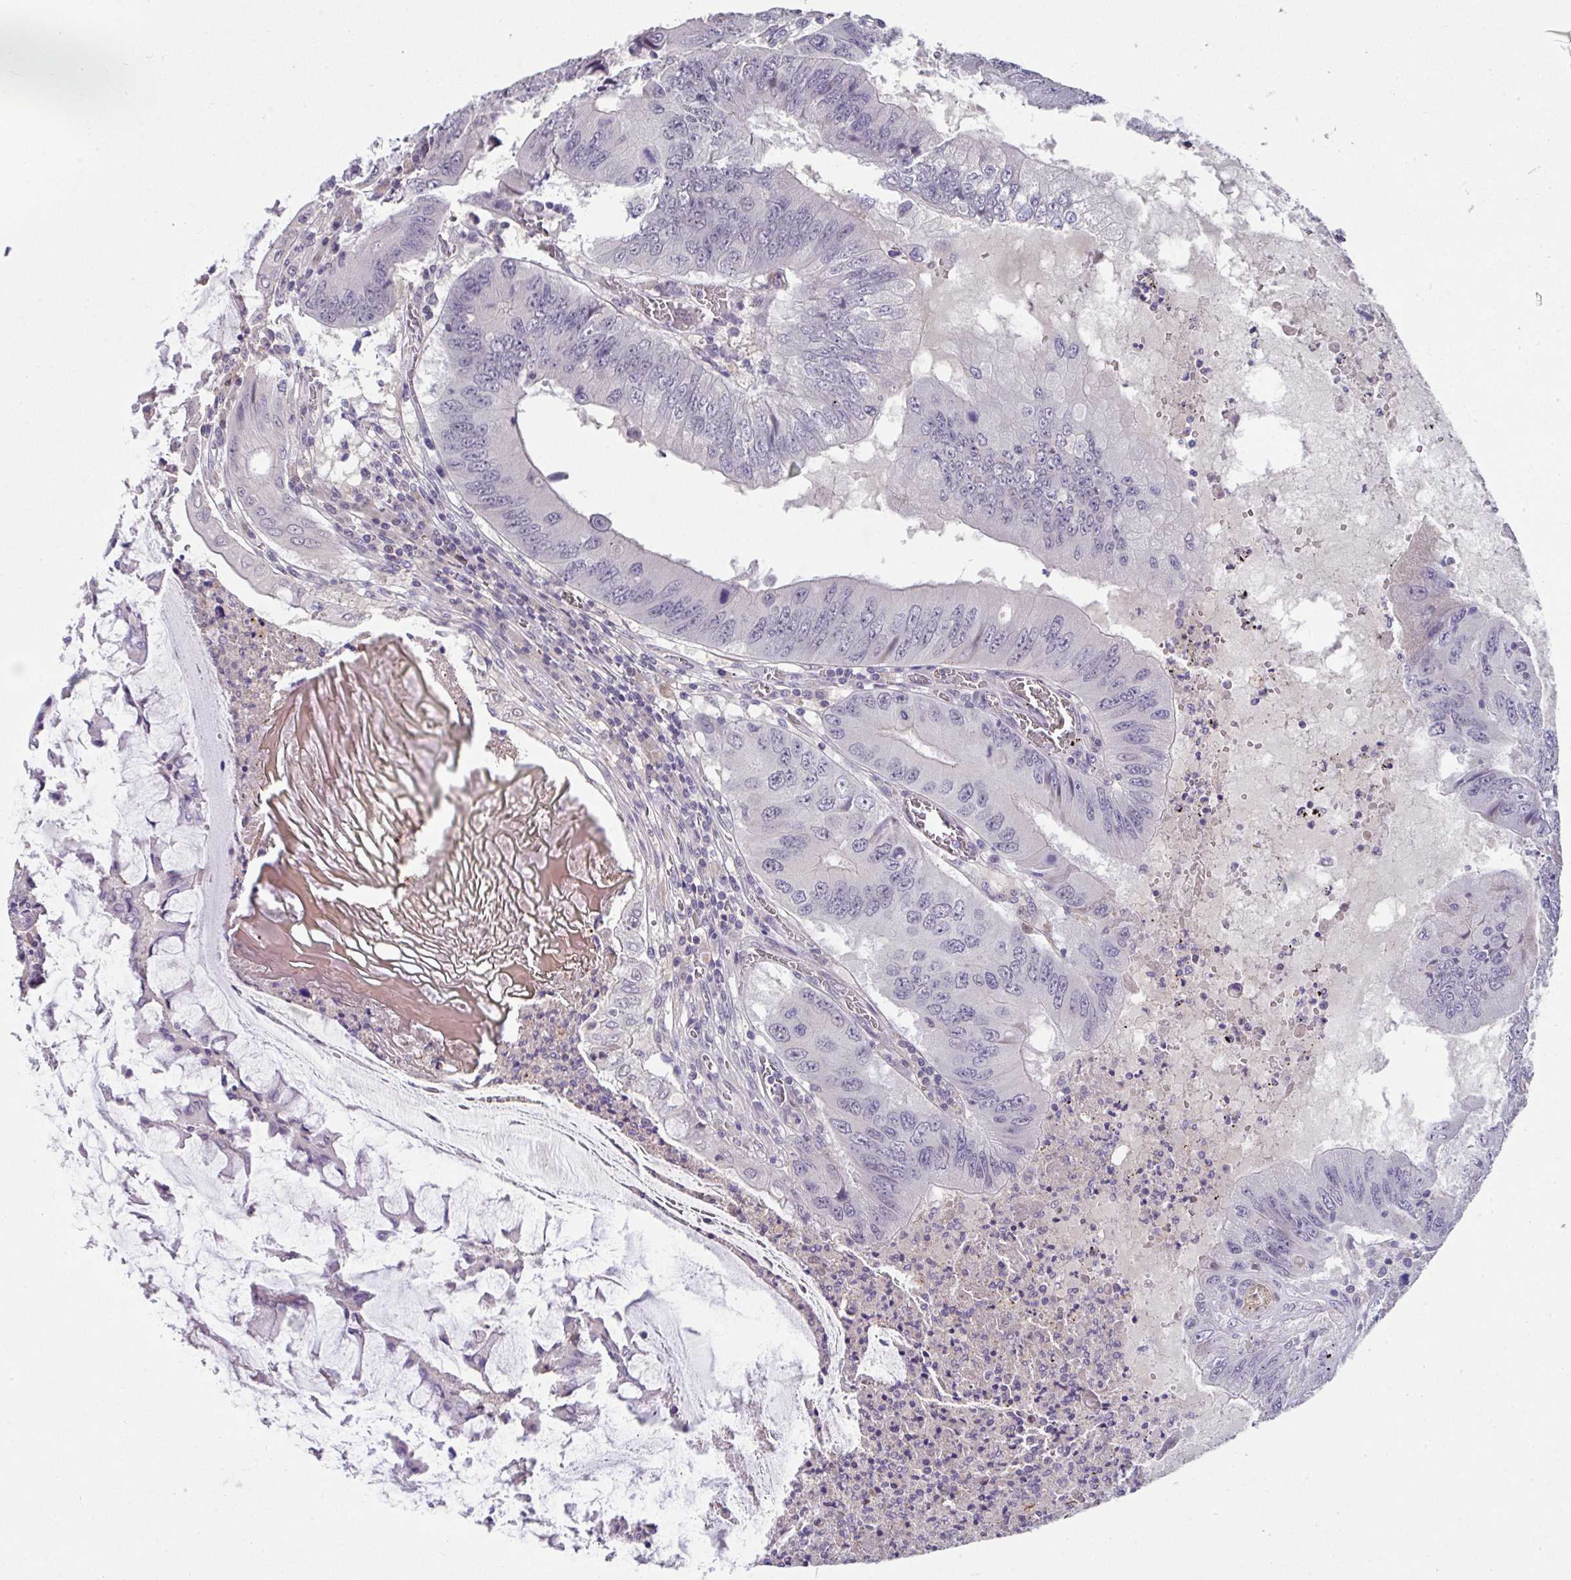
{"staining": {"intensity": "negative", "quantity": "none", "location": "none"}, "tissue": "colorectal cancer", "cell_type": "Tumor cells", "image_type": "cancer", "snomed": [{"axis": "morphology", "description": "Adenocarcinoma, NOS"}, {"axis": "topography", "description": "Colon"}], "caption": "This is a histopathology image of immunohistochemistry (IHC) staining of colorectal cancer (adenocarcinoma), which shows no positivity in tumor cells. (Stains: DAB (3,3'-diaminobenzidine) IHC with hematoxylin counter stain, Microscopy: brightfield microscopy at high magnification).", "gene": "GLTPD2", "patient": {"sex": "male", "age": 53}}